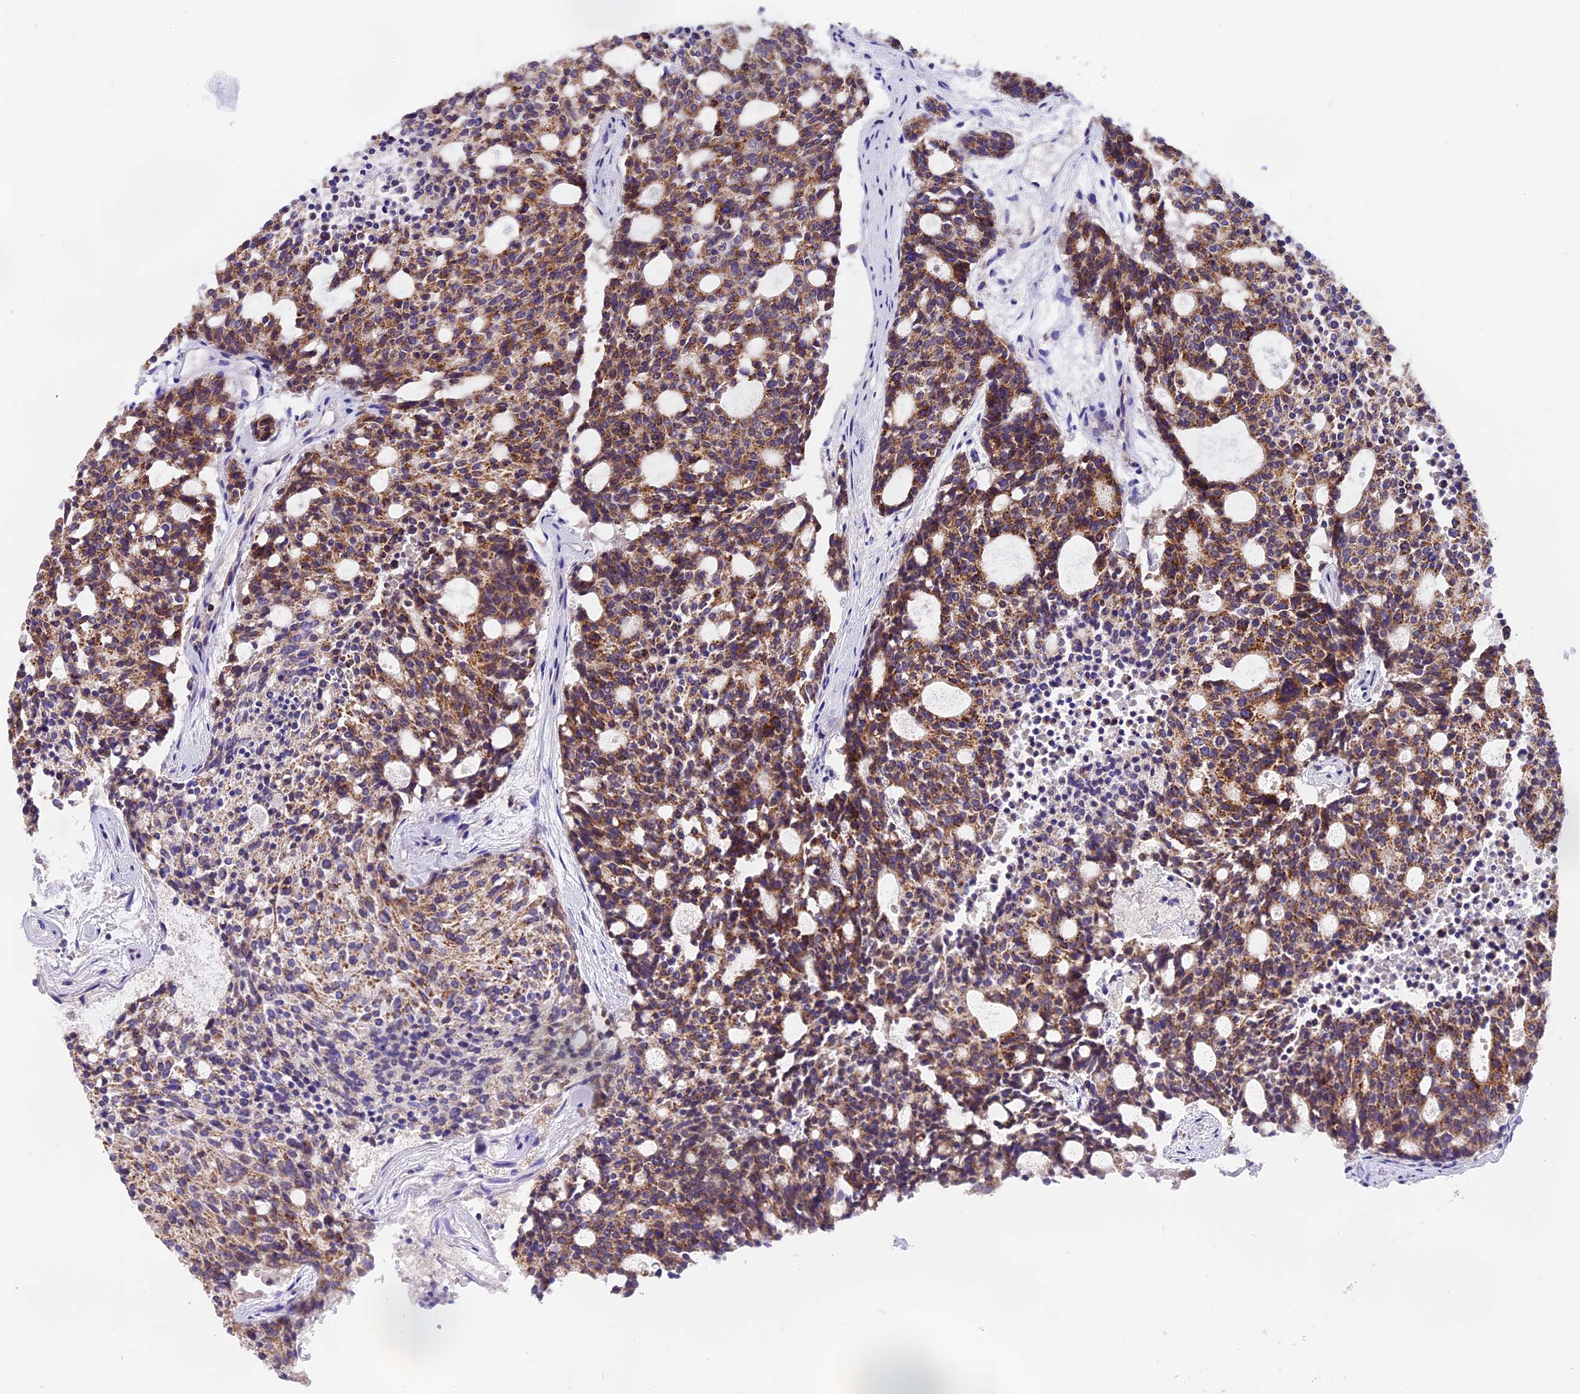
{"staining": {"intensity": "moderate", "quantity": ">75%", "location": "cytoplasmic/membranous"}, "tissue": "carcinoid", "cell_type": "Tumor cells", "image_type": "cancer", "snomed": [{"axis": "morphology", "description": "Carcinoid, malignant, NOS"}, {"axis": "topography", "description": "Pancreas"}], "caption": "This micrograph displays carcinoid (malignant) stained with immunohistochemistry (IHC) to label a protein in brown. The cytoplasmic/membranous of tumor cells show moderate positivity for the protein. Nuclei are counter-stained blue.", "gene": "MGME1", "patient": {"sex": "female", "age": 54}}